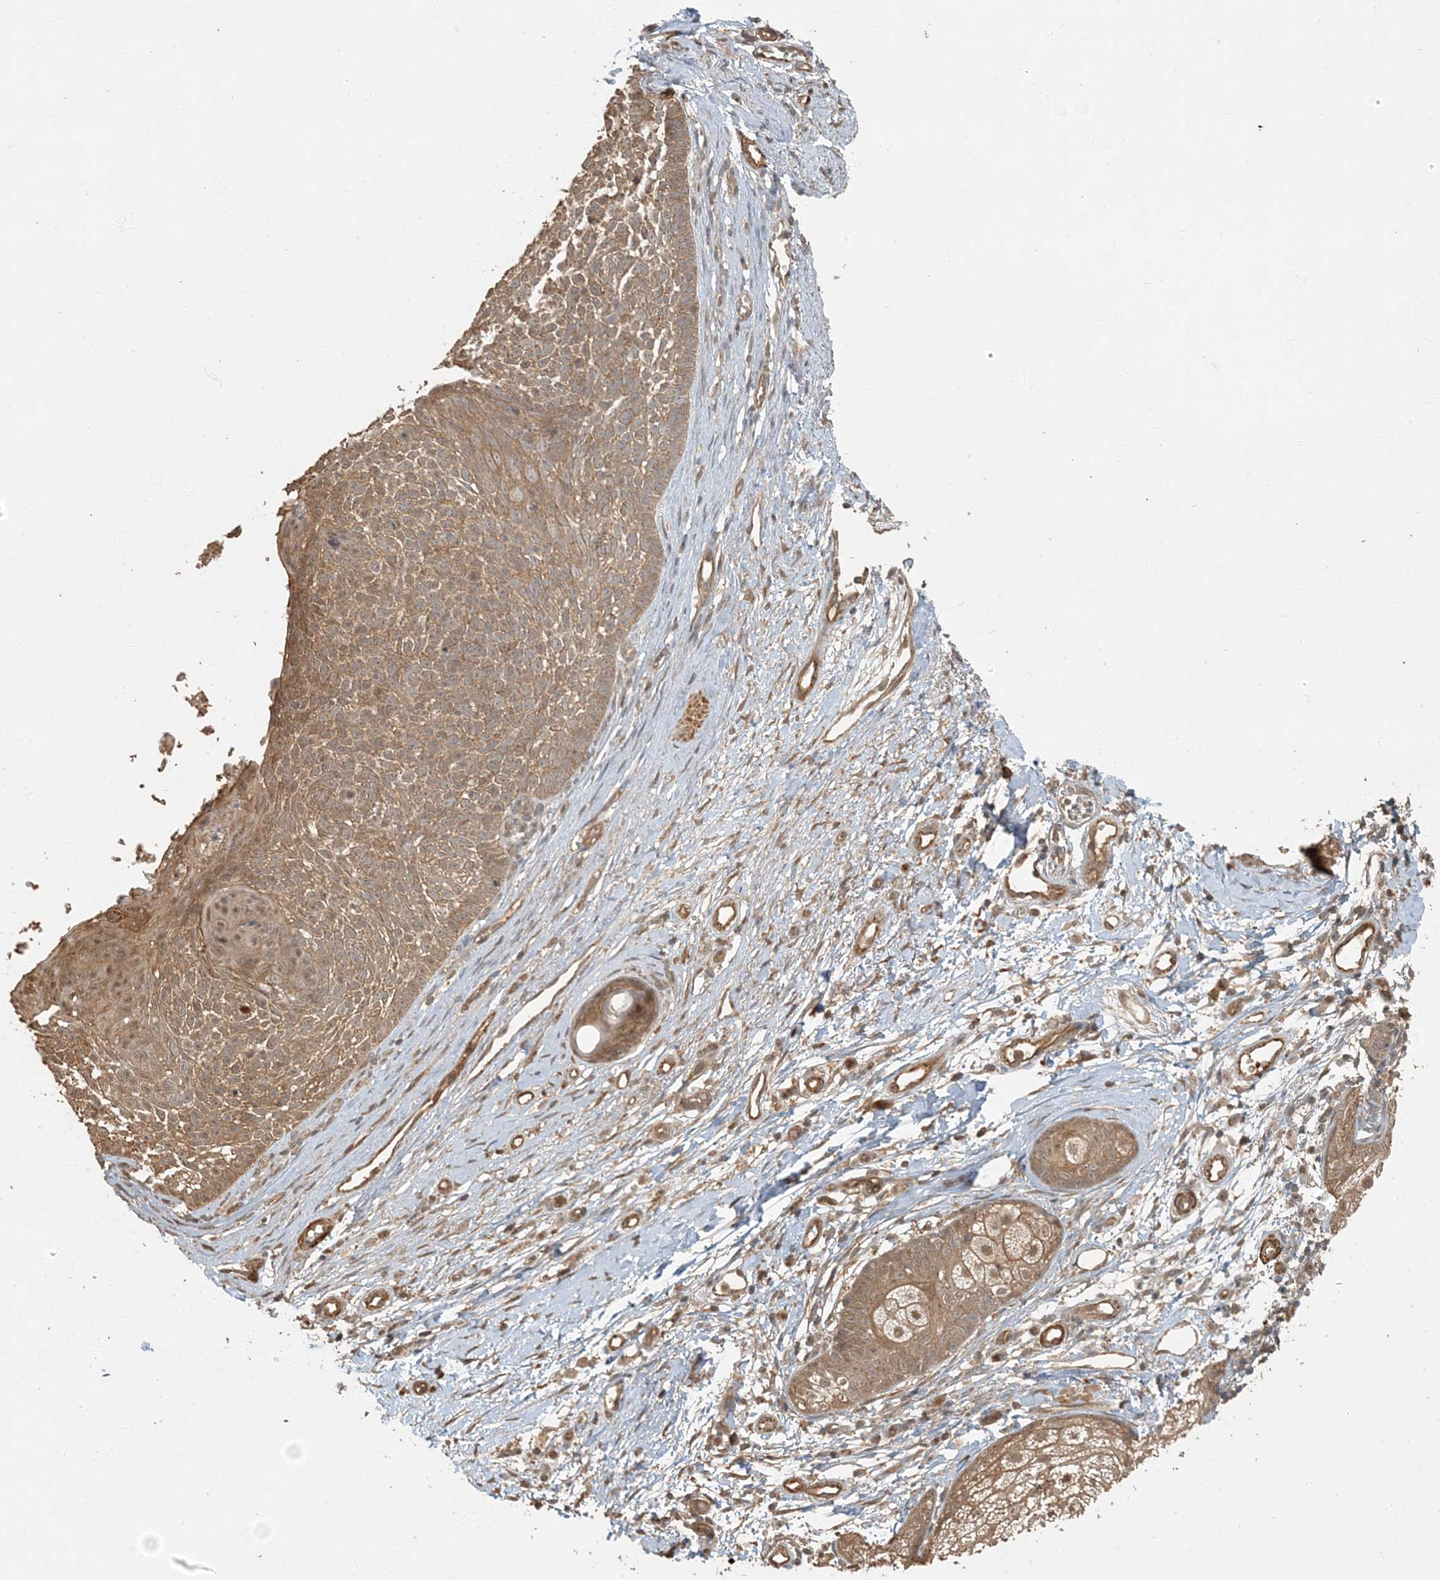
{"staining": {"intensity": "moderate", "quantity": ">75%", "location": "cytoplasmic/membranous"}, "tissue": "skin cancer", "cell_type": "Tumor cells", "image_type": "cancer", "snomed": [{"axis": "morphology", "description": "Basal cell carcinoma"}, {"axis": "topography", "description": "Skin"}], "caption": "This image shows immunohistochemistry (IHC) staining of skin cancer, with medium moderate cytoplasmic/membranous positivity in approximately >75% of tumor cells.", "gene": "AK9", "patient": {"sex": "female", "age": 81}}